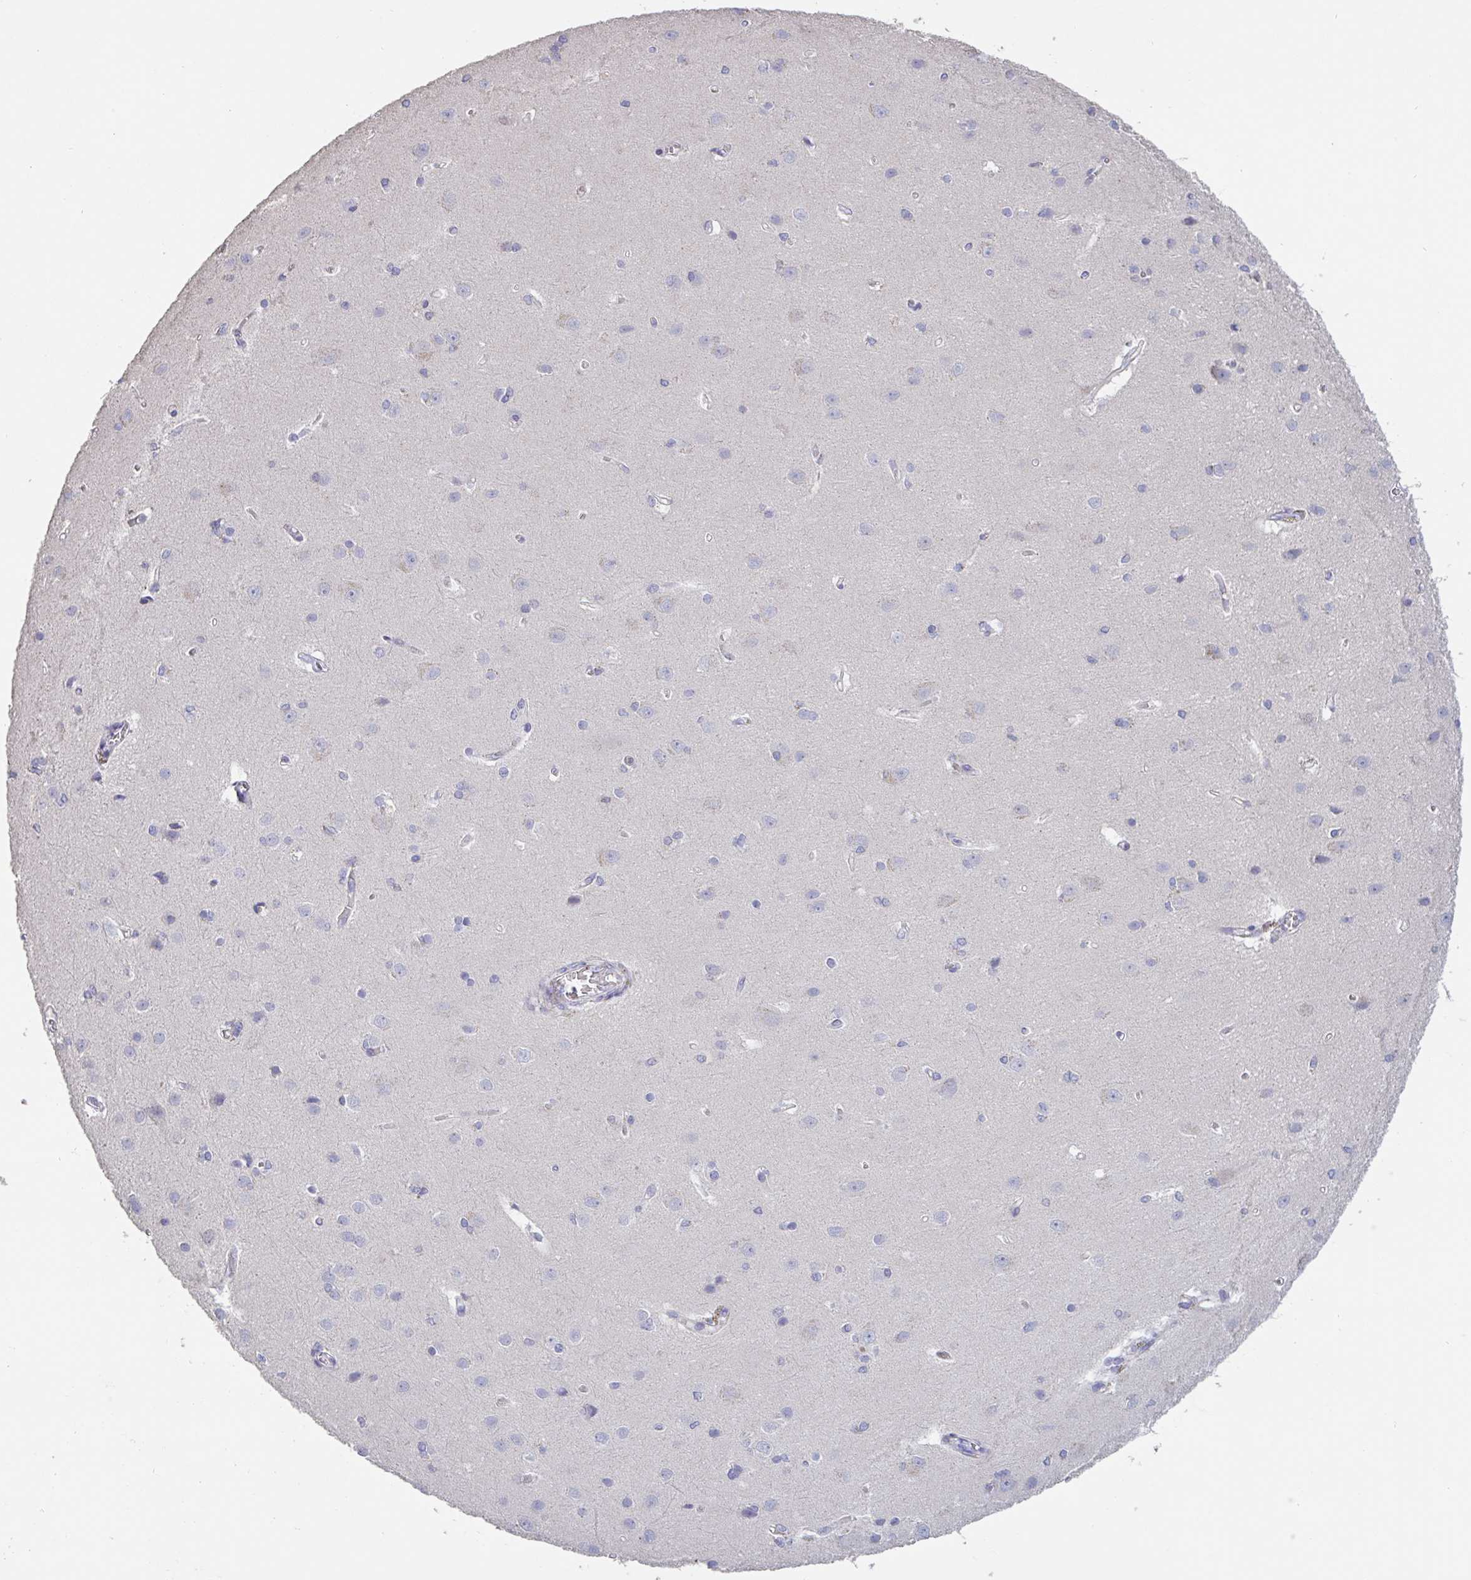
{"staining": {"intensity": "negative", "quantity": "none", "location": "none"}, "tissue": "cerebral cortex", "cell_type": "Endothelial cells", "image_type": "normal", "snomed": [{"axis": "morphology", "description": "Normal tissue, NOS"}, {"axis": "topography", "description": "Cerebral cortex"}], "caption": "Protein analysis of normal cerebral cortex shows no significant expression in endothelial cells.", "gene": "CHMP5", "patient": {"sex": "male", "age": 37}}